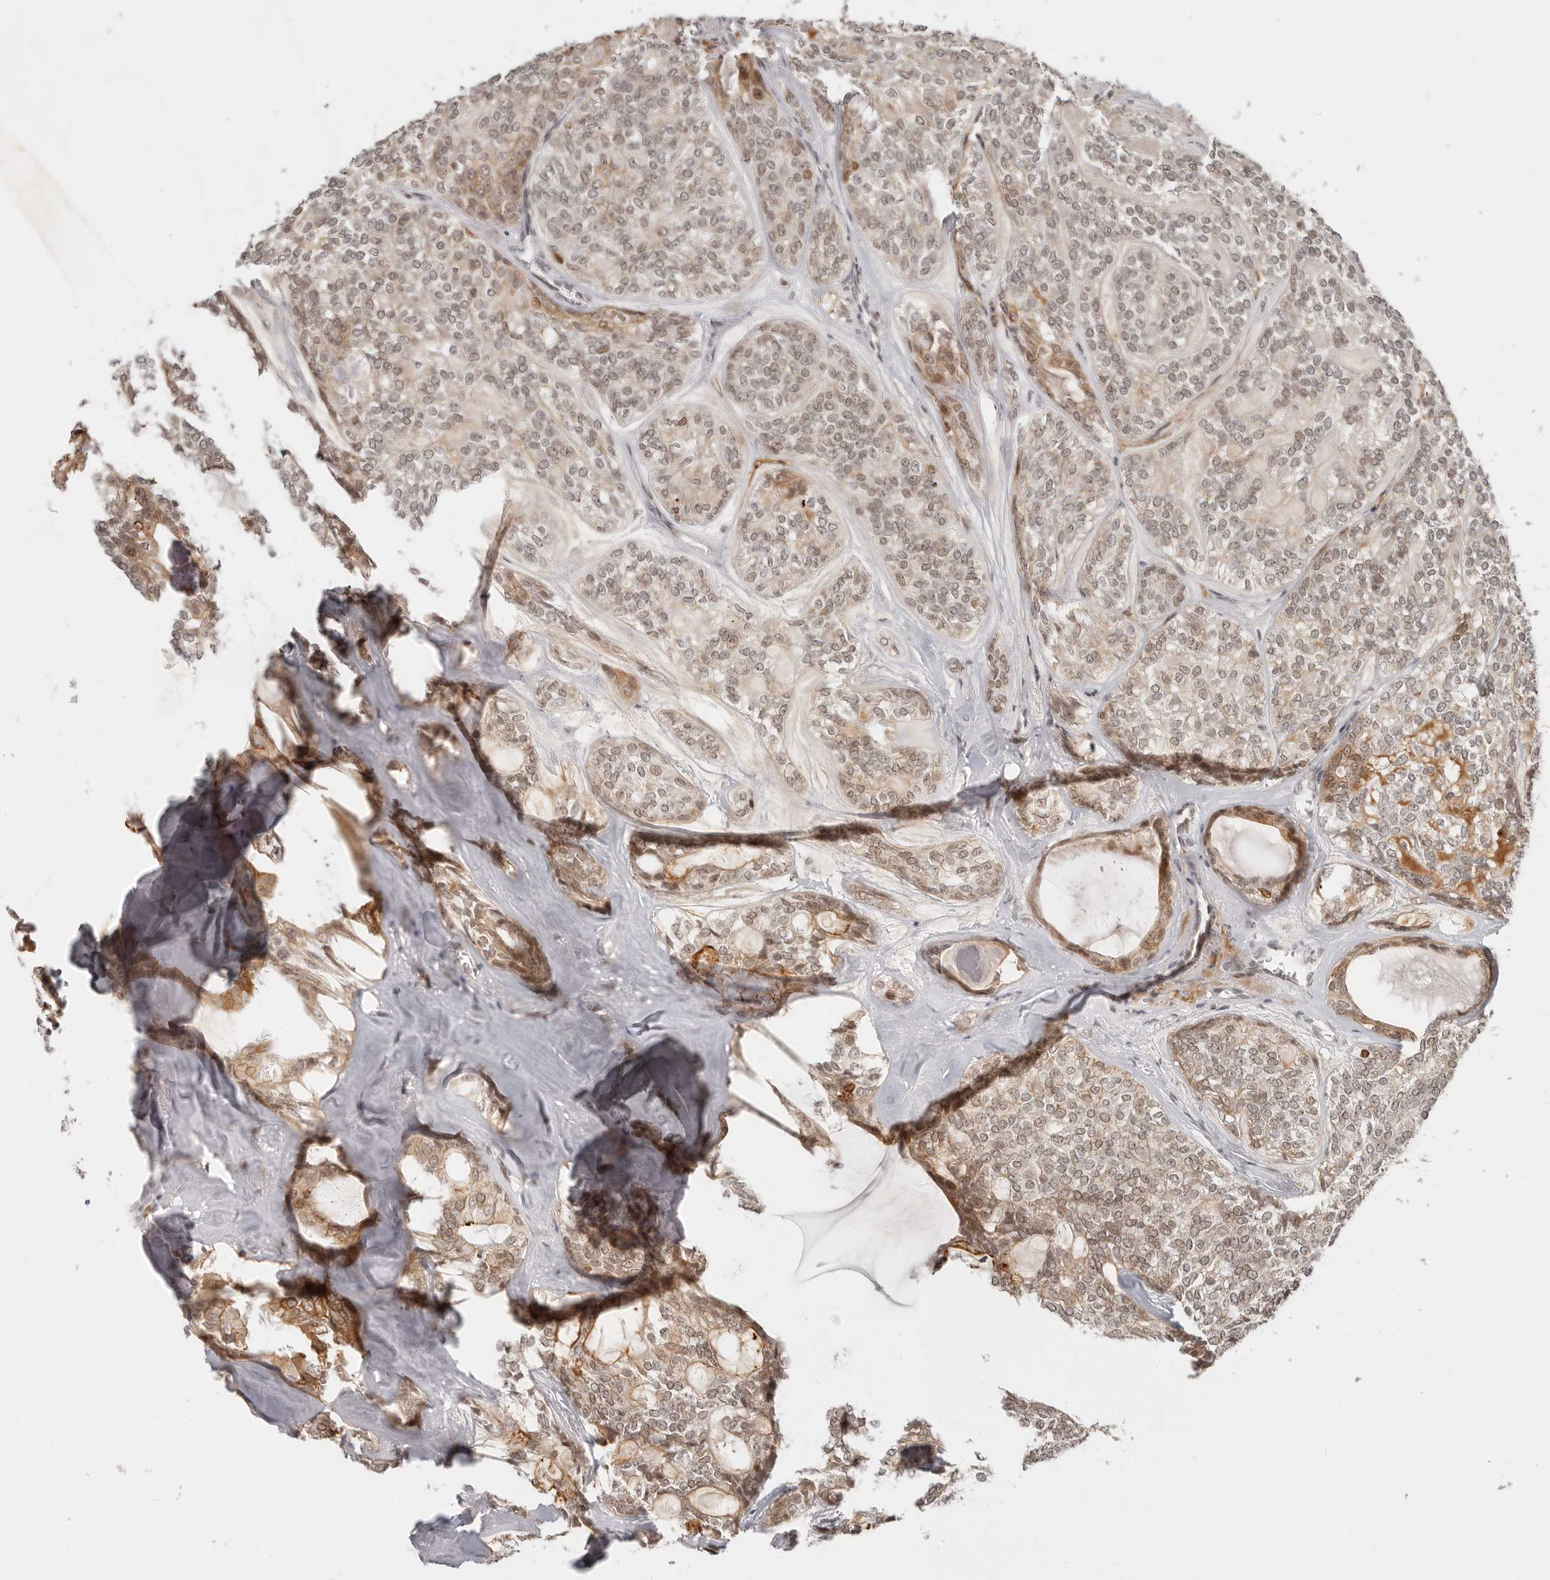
{"staining": {"intensity": "moderate", "quantity": ">75%", "location": "nuclear"}, "tissue": "head and neck cancer", "cell_type": "Tumor cells", "image_type": "cancer", "snomed": [{"axis": "morphology", "description": "Adenocarcinoma, NOS"}, {"axis": "topography", "description": "Head-Neck"}], "caption": "Adenocarcinoma (head and neck) stained with a brown dye reveals moderate nuclear positive expression in approximately >75% of tumor cells.", "gene": "RFC2", "patient": {"sex": "male", "age": 66}}